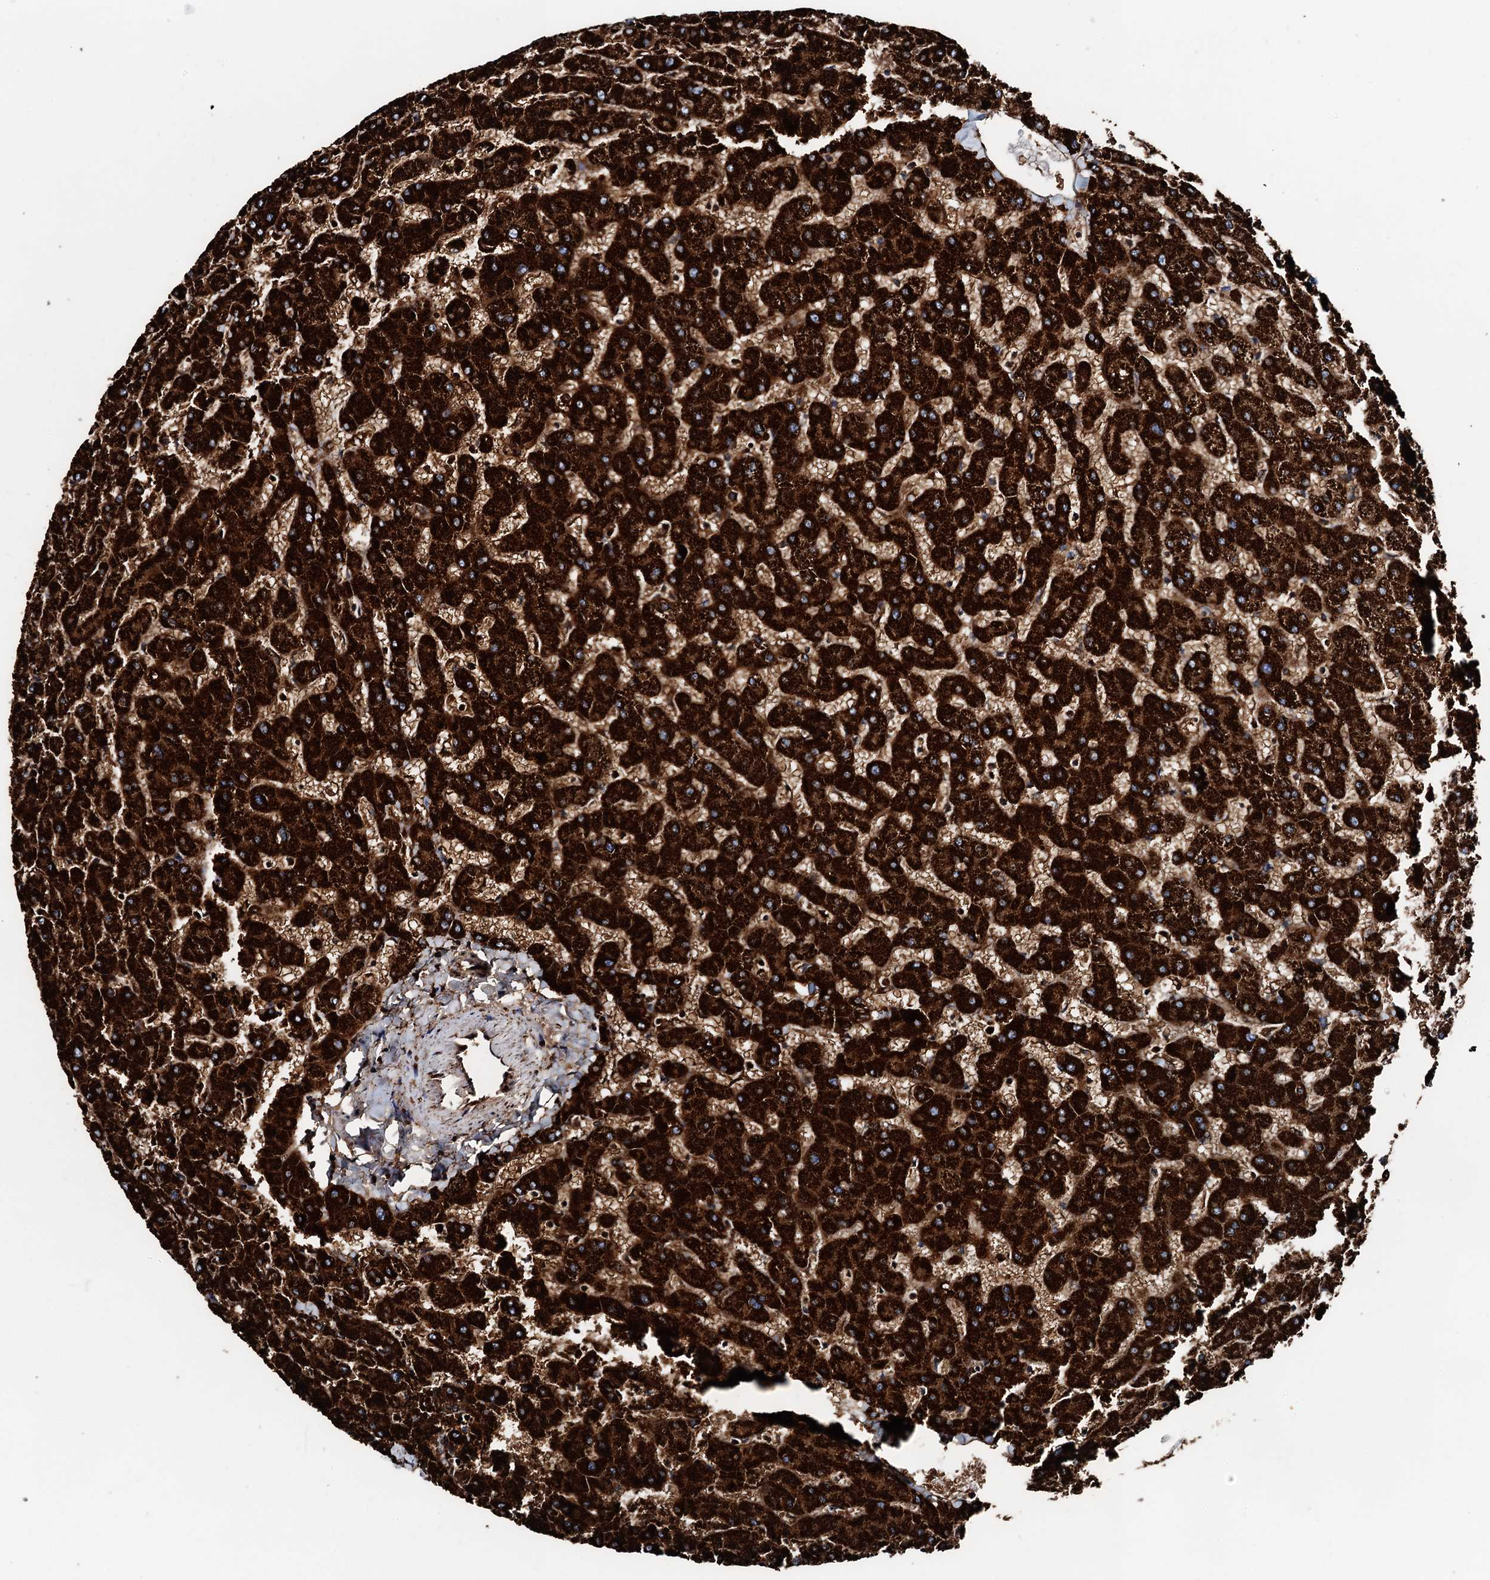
{"staining": {"intensity": "strong", "quantity": ">75%", "location": "cytoplasmic/membranous"}, "tissue": "liver", "cell_type": "Cholangiocytes", "image_type": "normal", "snomed": [{"axis": "morphology", "description": "Normal tissue, NOS"}, {"axis": "topography", "description": "Liver"}], "caption": "An immunohistochemistry (IHC) image of benign tissue is shown. Protein staining in brown highlights strong cytoplasmic/membranous positivity in liver within cholangiocytes.", "gene": "HADH", "patient": {"sex": "female", "age": 63}}